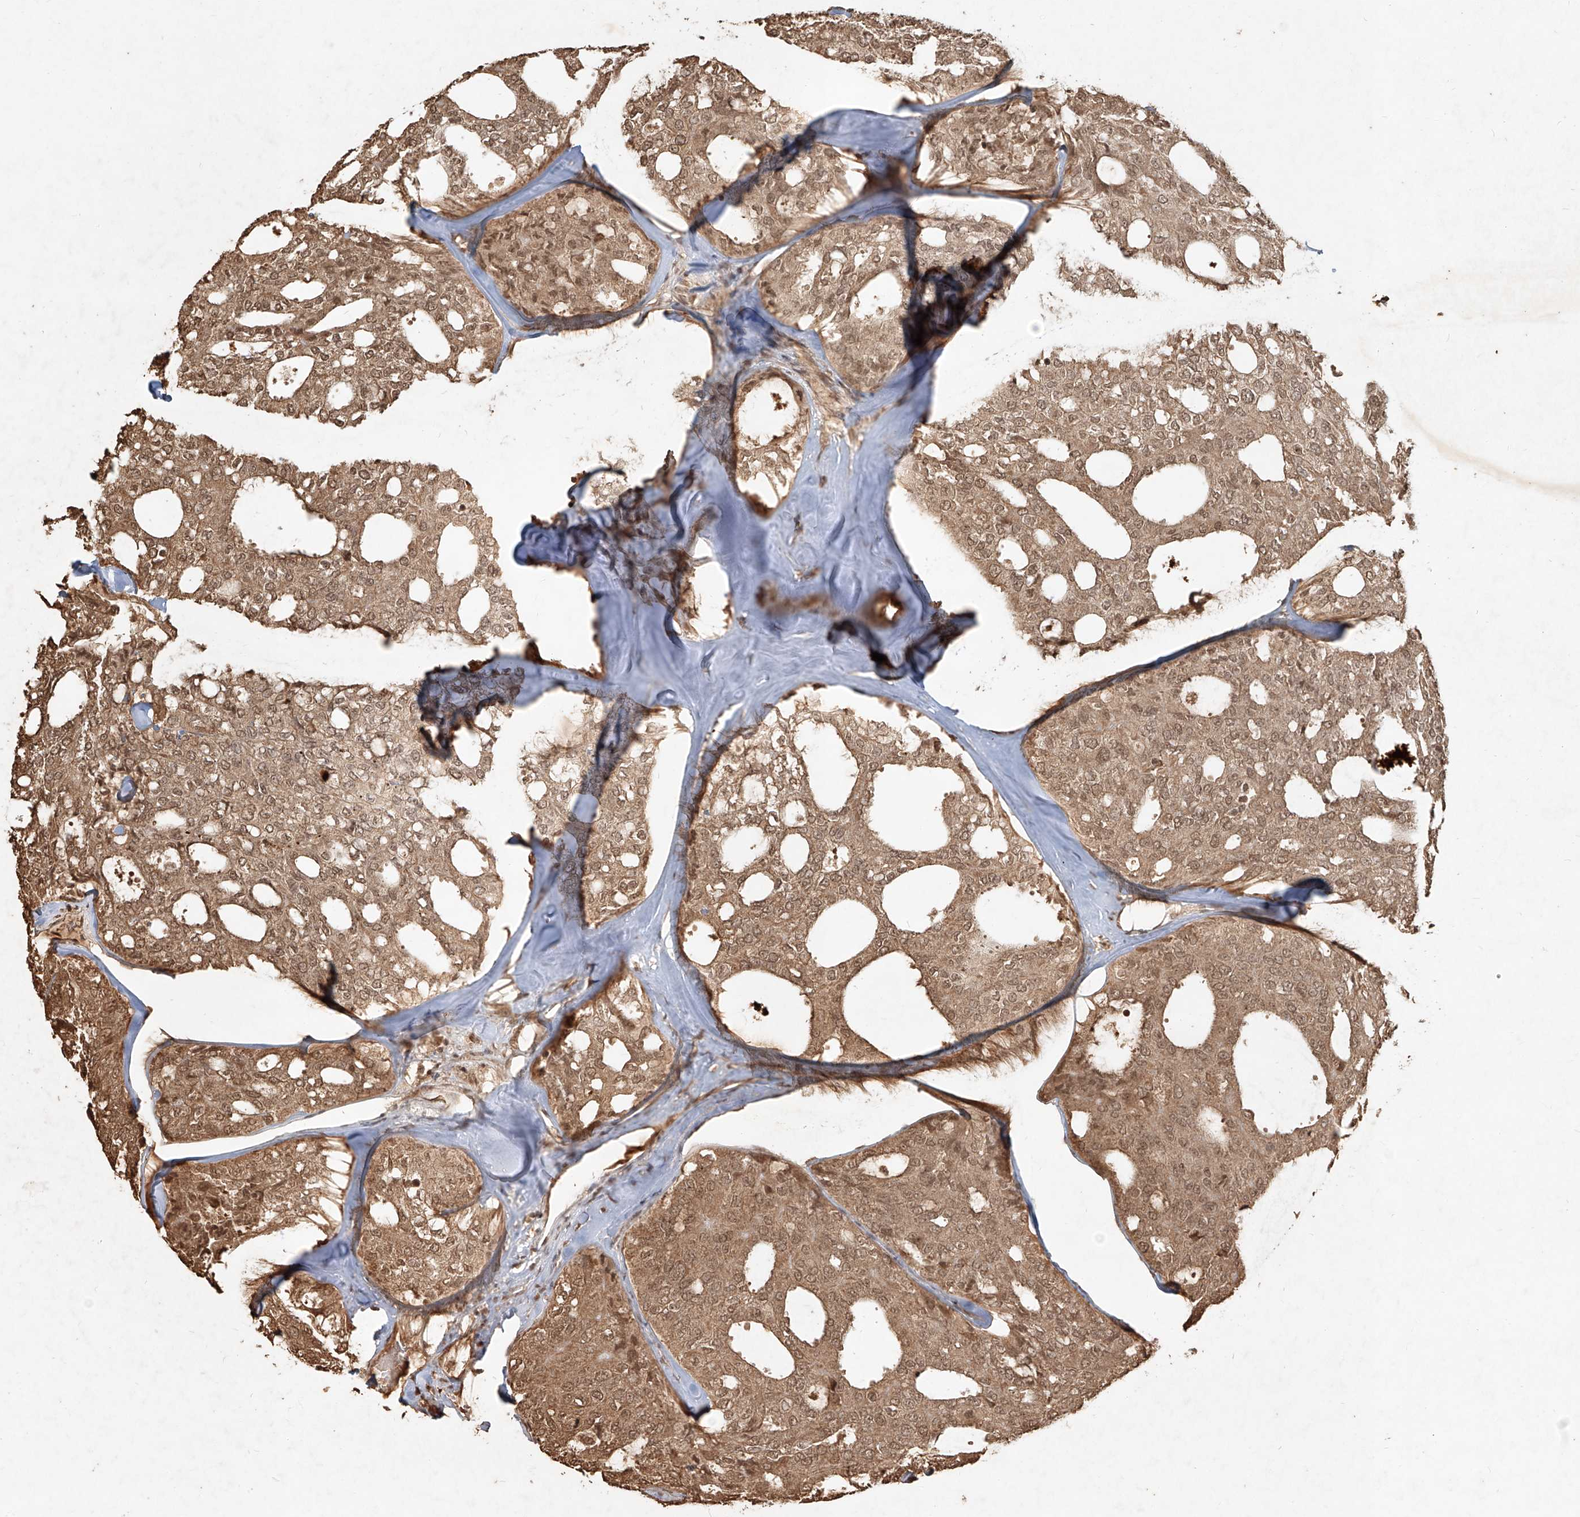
{"staining": {"intensity": "moderate", "quantity": ">75%", "location": "cytoplasmic/membranous,nuclear"}, "tissue": "thyroid cancer", "cell_type": "Tumor cells", "image_type": "cancer", "snomed": [{"axis": "morphology", "description": "Follicular adenoma carcinoma, NOS"}, {"axis": "topography", "description": "Thyroid gland"}], "caption": "There is medium levels of moderate cytoplasmic/membranous and nuclear staining in tumor cells of thyroid cancer (follicular adenoma carcinoma), as demonstrated by immunohistochemical staining (brown color).", "gene": "UBE2K", "patient": {"sex": "male", "age": 75}}